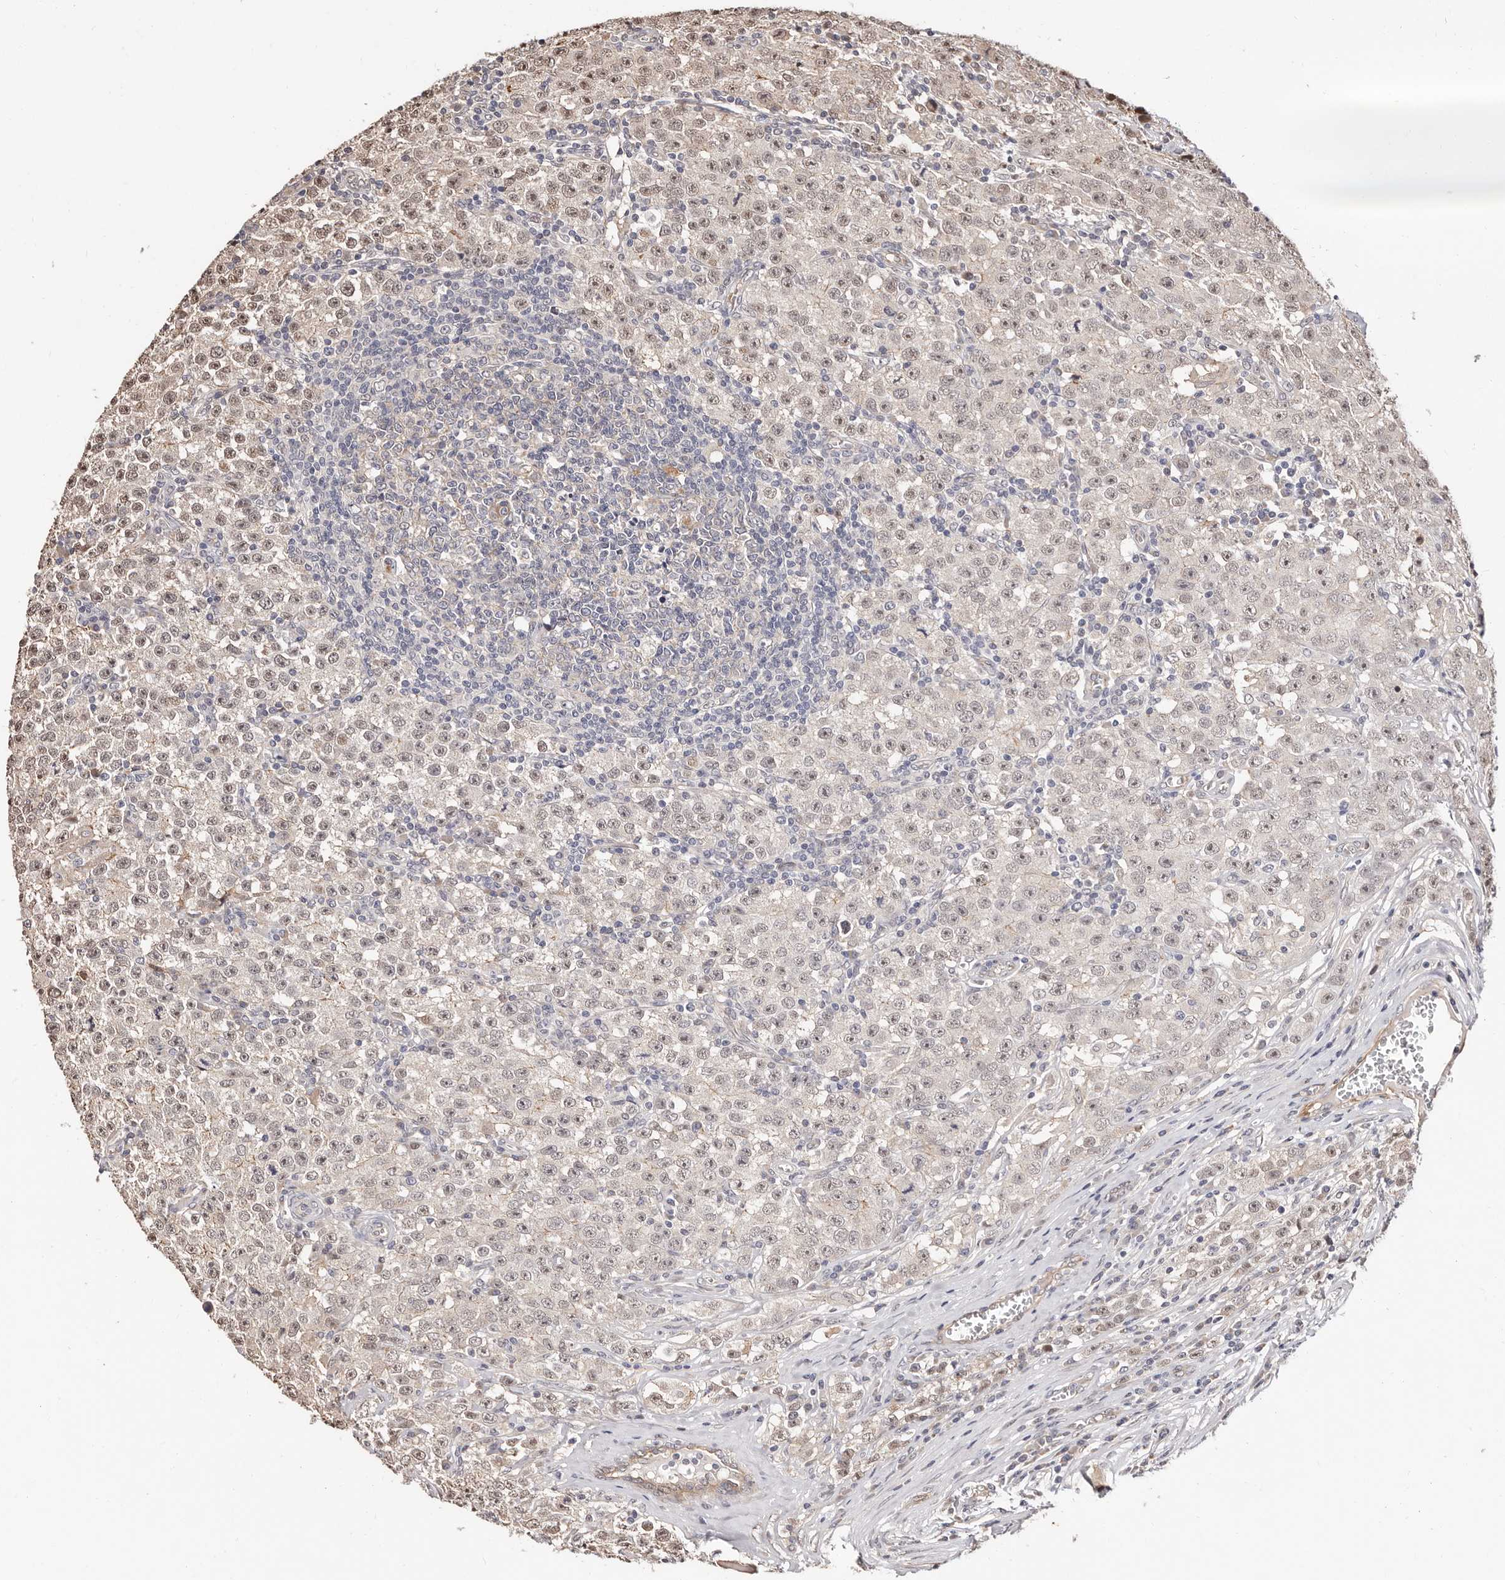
{"staining": {"intensity": "weak", "quantity": "<25%", "location": "cytoplasmic/membranous"}, "tissue": "testis cancer", "cell_type": "Tumor cells", "image_type": "cancer", "snomed": [{"axis": "morphology", "description": "Seminoma, NOS"}, {"axis": "morphology", "description": "Carcinoma, Embryonal, NOS"}, {"axis": "topography", "description": "Testis"}], "caption": "High magnification brightfield microscopy of seminoma (testis) stained with DAB (brown) and counterstained with hematoxylin (blue): tumor cells show no significant positivity. (DAB immunohistochemistry (IHC) visualized using brightfield microscopy, high magnification).", "gene": "TRIP13", "patient": {"sex": "male", "age": 43}}